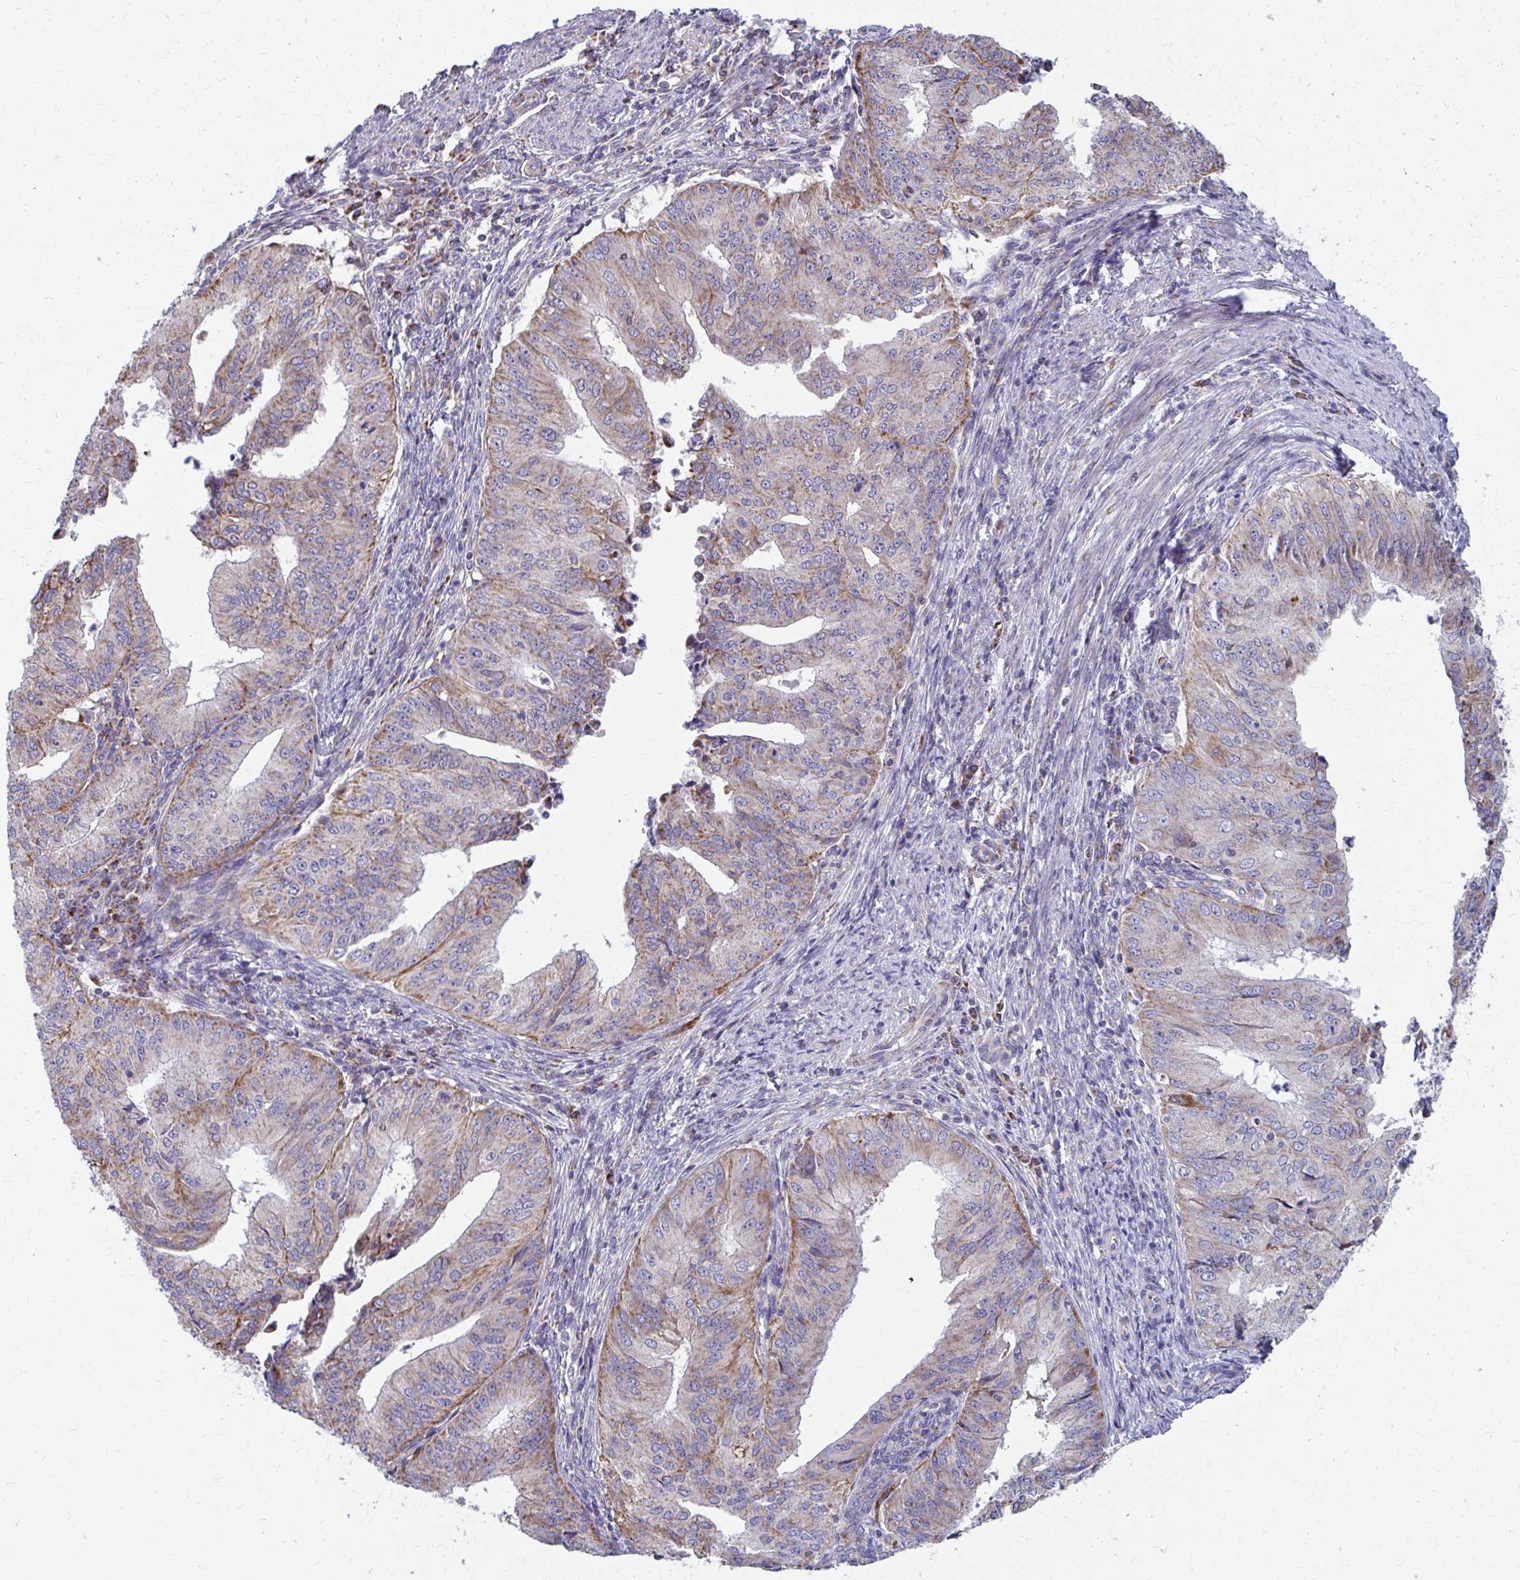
{"staining": {"intensity": "moderate", "quantity": "25%-75%", "location": "cytoplasmic/membranous"}, "tissue": "endometrial cancer", "cell_type": "Tumor cells", "image_type": "cancer", "snomed": [{"axis": "morphology", "description": "Adenocarcinoma, NOS"}, {"axis": "topography", "description": "Endometrium"}], "caption": "IHC micrograph of human endometrial cancer (adenocarcinoma) stained for a protein (brown), which demonstrates medium levels of moderate cytoplasmic/membranous positivity in about 25%-75% of tumor cells.", "gene": "RCC1L", "patient": {"sex": "female", "age": 50}}